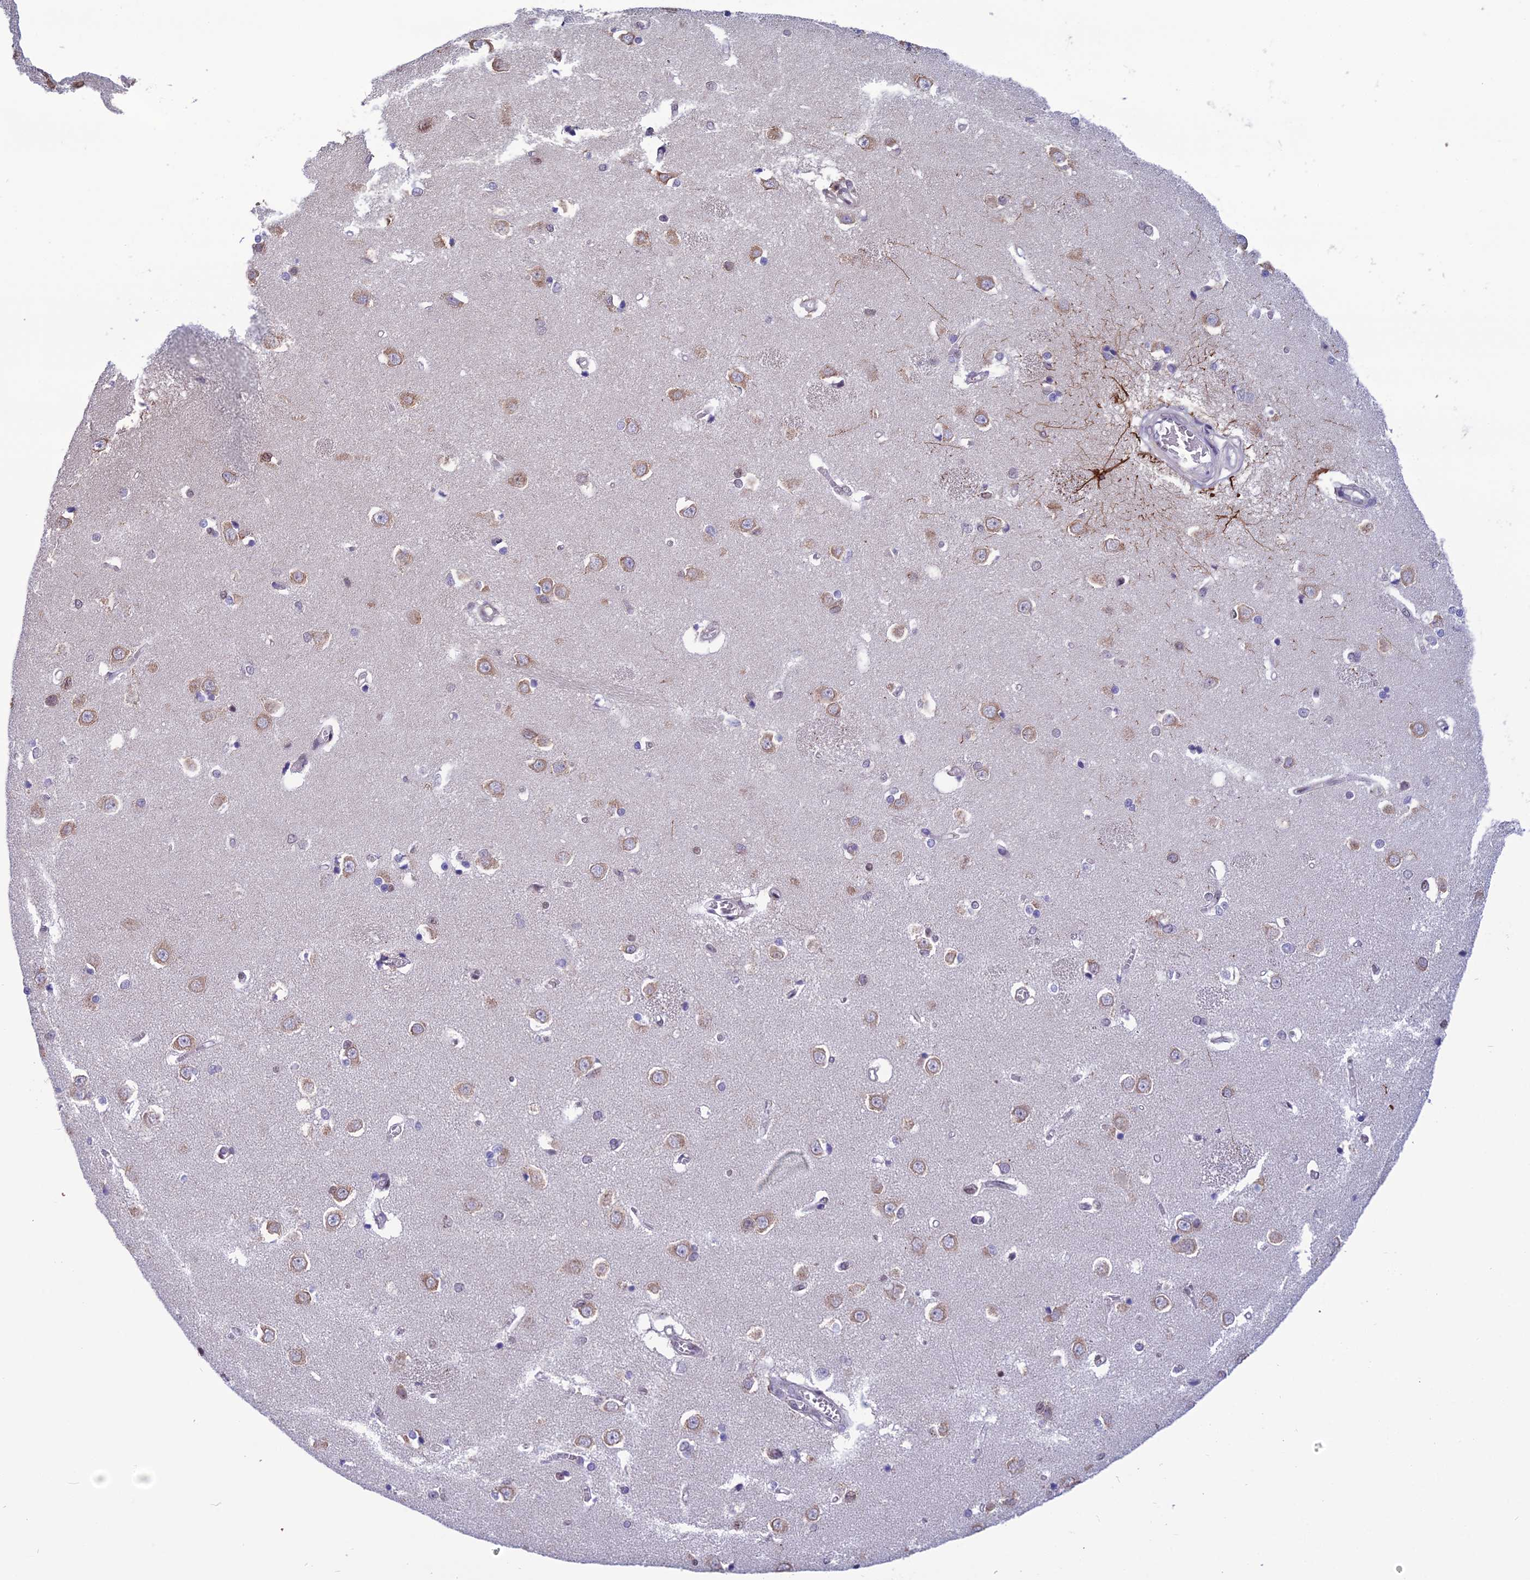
{"staining": {"intensity": "negative", "quantity": "none", "location": "none"}, "tissue": "caudate", "cell_type": "Glial cells", "image_type": "normal", "snomed": [{"axis": "morphology", "description": "Normal tissue, NOS"}, {"axis": "topography", "description": "Lateral ventricle wall"}], "caption": "Unremarkable caudate was stained to show a protein in brown. There is no significant positivity in glial cells. (DAB immunohistochemistry (IHC) with hematoxylin counter stain).", "gene": "MIS12", "patient": {"sex": "male", "age": 37}}